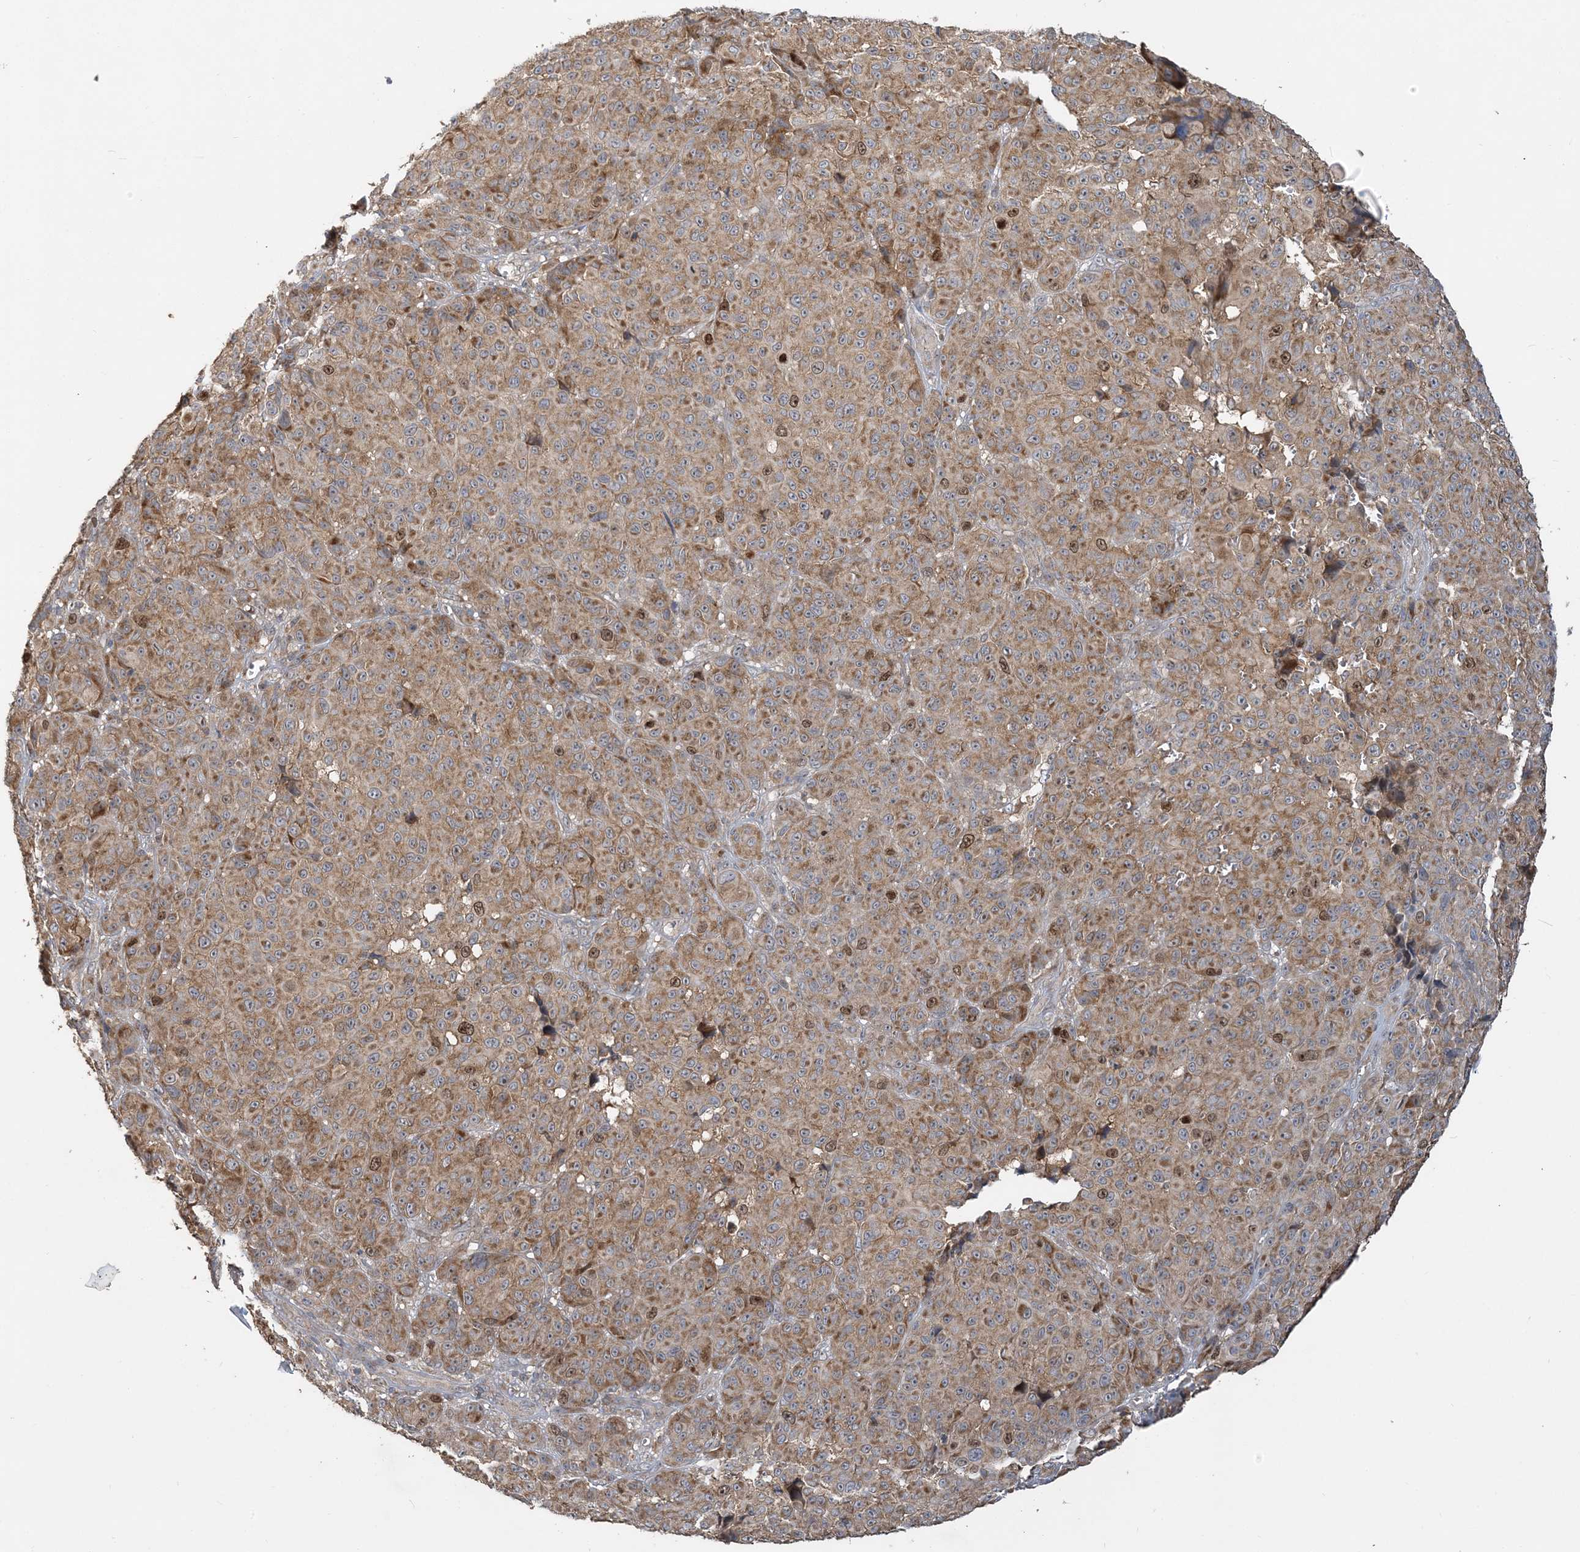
{"staining": {"intensity": "moderate", "quantity": ">75%", "location": "cytoplasmic/membranous,nuclear"}, "tissue": "melanoma", "cell_type": "Tumor cells", "image_type": "cancer", "snomed": [{"axis": "morphology", "description": "Malignant melanoma, NOS"}, {"axis": "topography", "description": "Skin"}], "caption": "Melanoma stained with a brown dye reveals moderate cytoplasmic/membranous and nuclear positive expression in approximately >75% of tumor cells.", "gene": "TRAIP", "patient": {"sex": "male", "age": 73}}